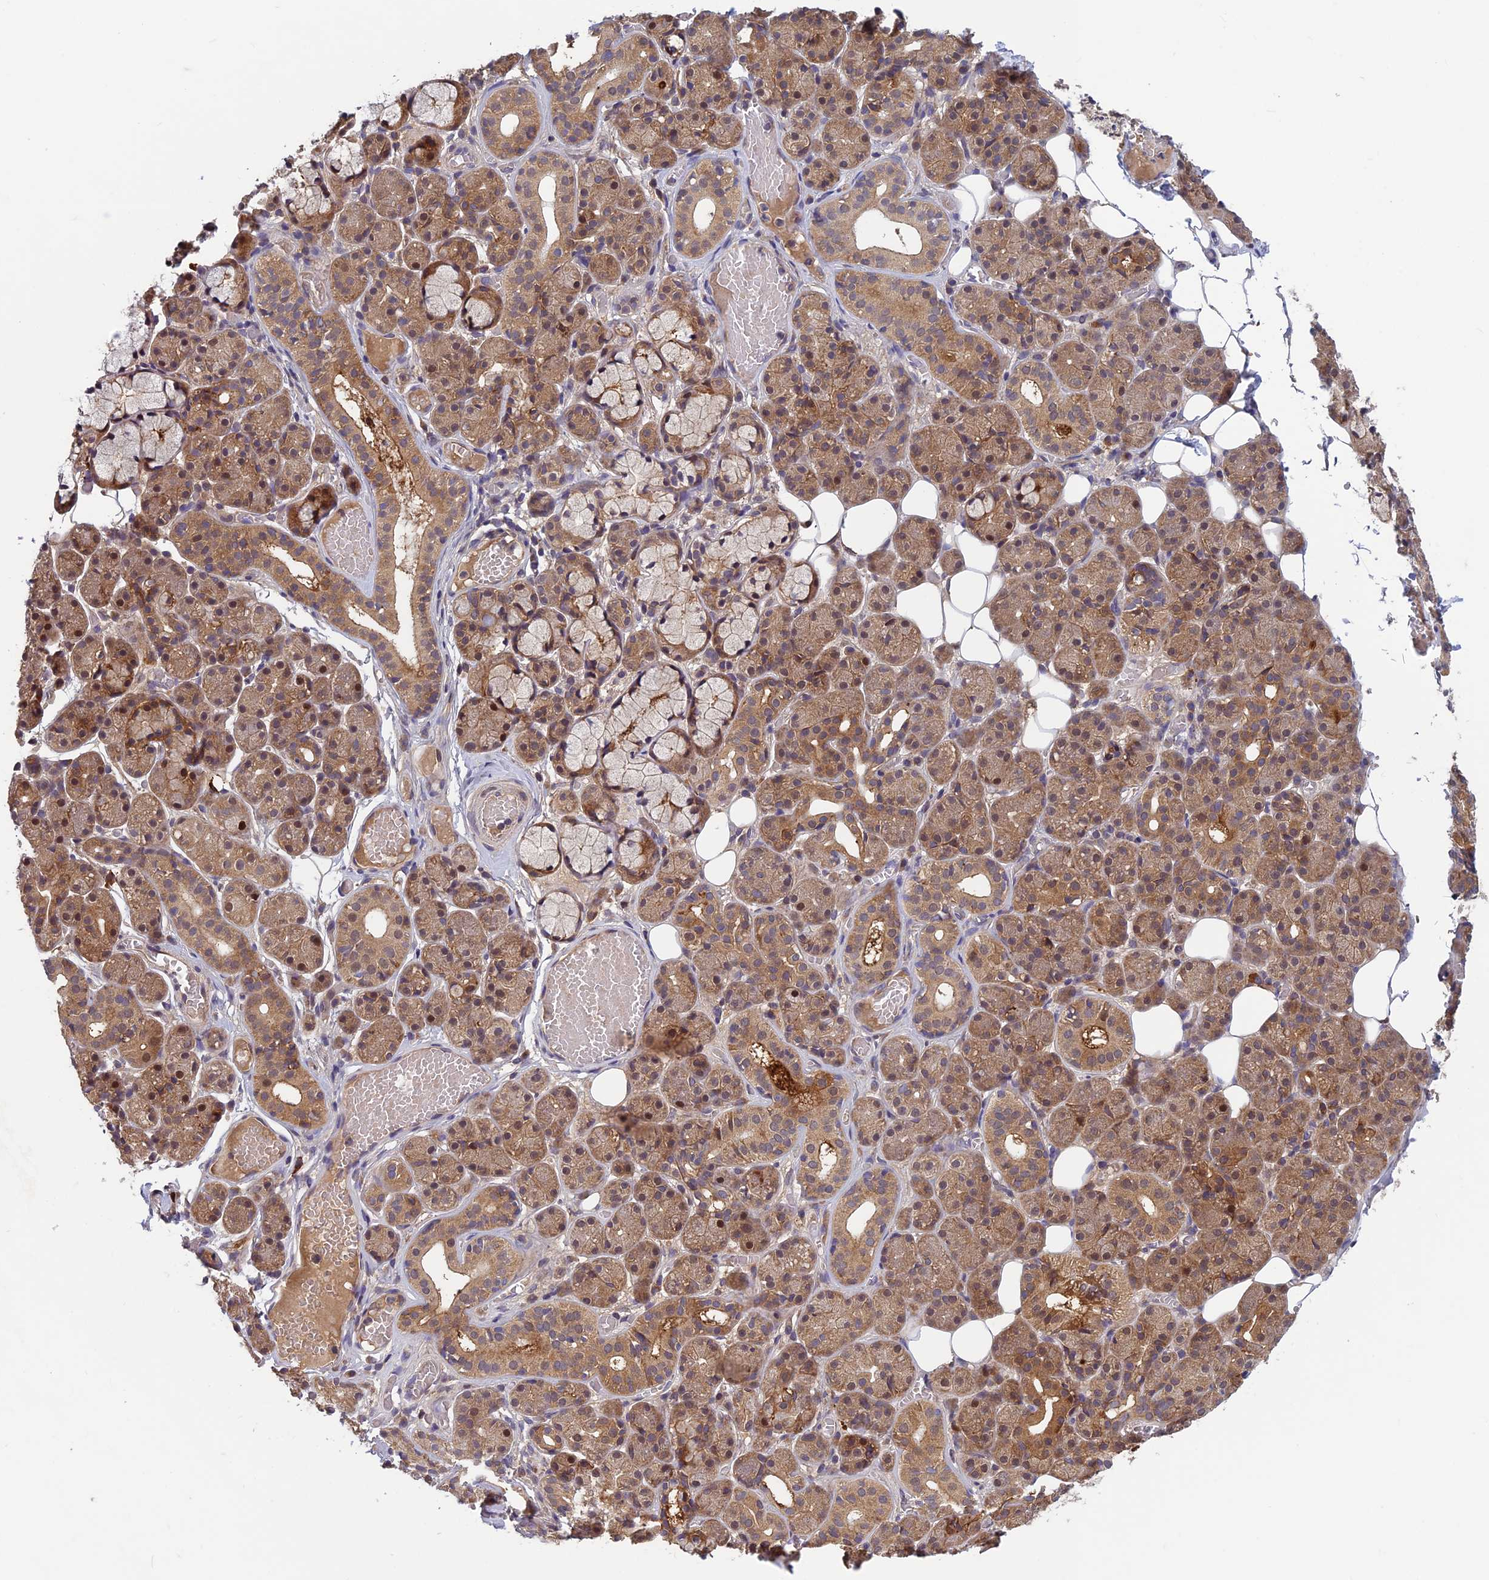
{"staining": {"intensity": "moderate", "quantity": "25%-75%", "location": "cytoplasmic/membranous,nuclear"}, "tissue": "salivary gland", "cell_type": "Glandular cells", "image_type": "normal", "snomed": [{"axis": "morphology", "description": "Normal tissue, NOS"}, {"axis": "topography", "description": "Salivary gland"}], "caption": "High-power microscopy captured an immunohistochemistry histopathology image of normal salivary gland, revealing moderate cytoplasmic/membranous,nuclear positivity in about 25%-75% of glandular cells. (DAB (3,3'-diaminobenzidine) IHC with brightfield microscopy, high magnification).", "gene": "CCDC15", "patient": {"sex": "male", "age": 63}}